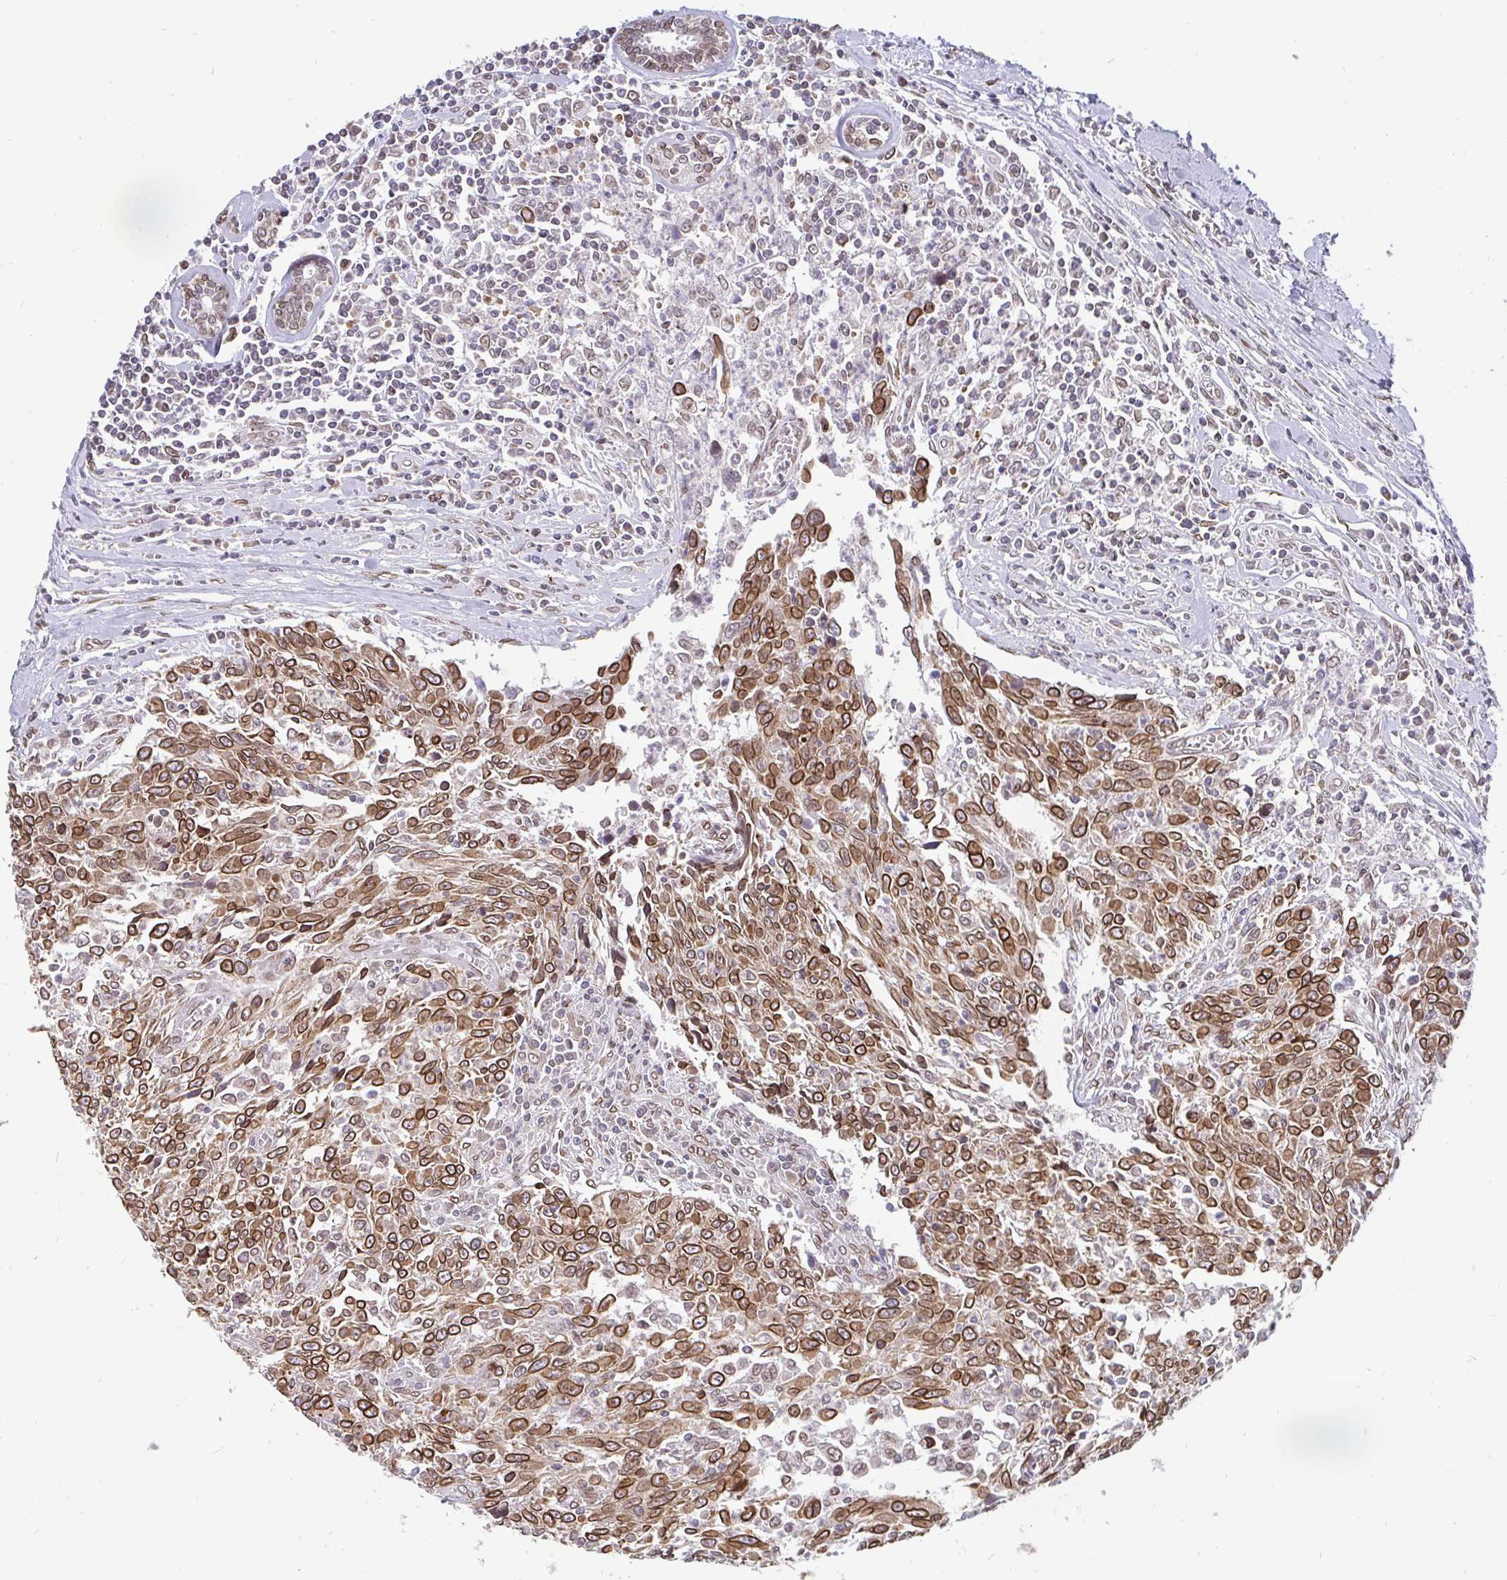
{"staining": {"intensity": "moderate", "quantity": ">75%", "location": "cytoplasmic/membranous,nuclear"}, "tissue": "breast cancer", "cell_type": "Tumor cells", "image_type": "cancer", "snomed": [{"axis": "morphology", "description": "Duct carcinoma"}, {"axis": "topography", "description": "Breast"}], "caption": "Protein staining displays moderate cytoplasmic/membranous and nuclear expression in about >75% of tumor cells in breast cancer.", "gene": "EMD", "patient": {"sex": "female", "age": 50}}